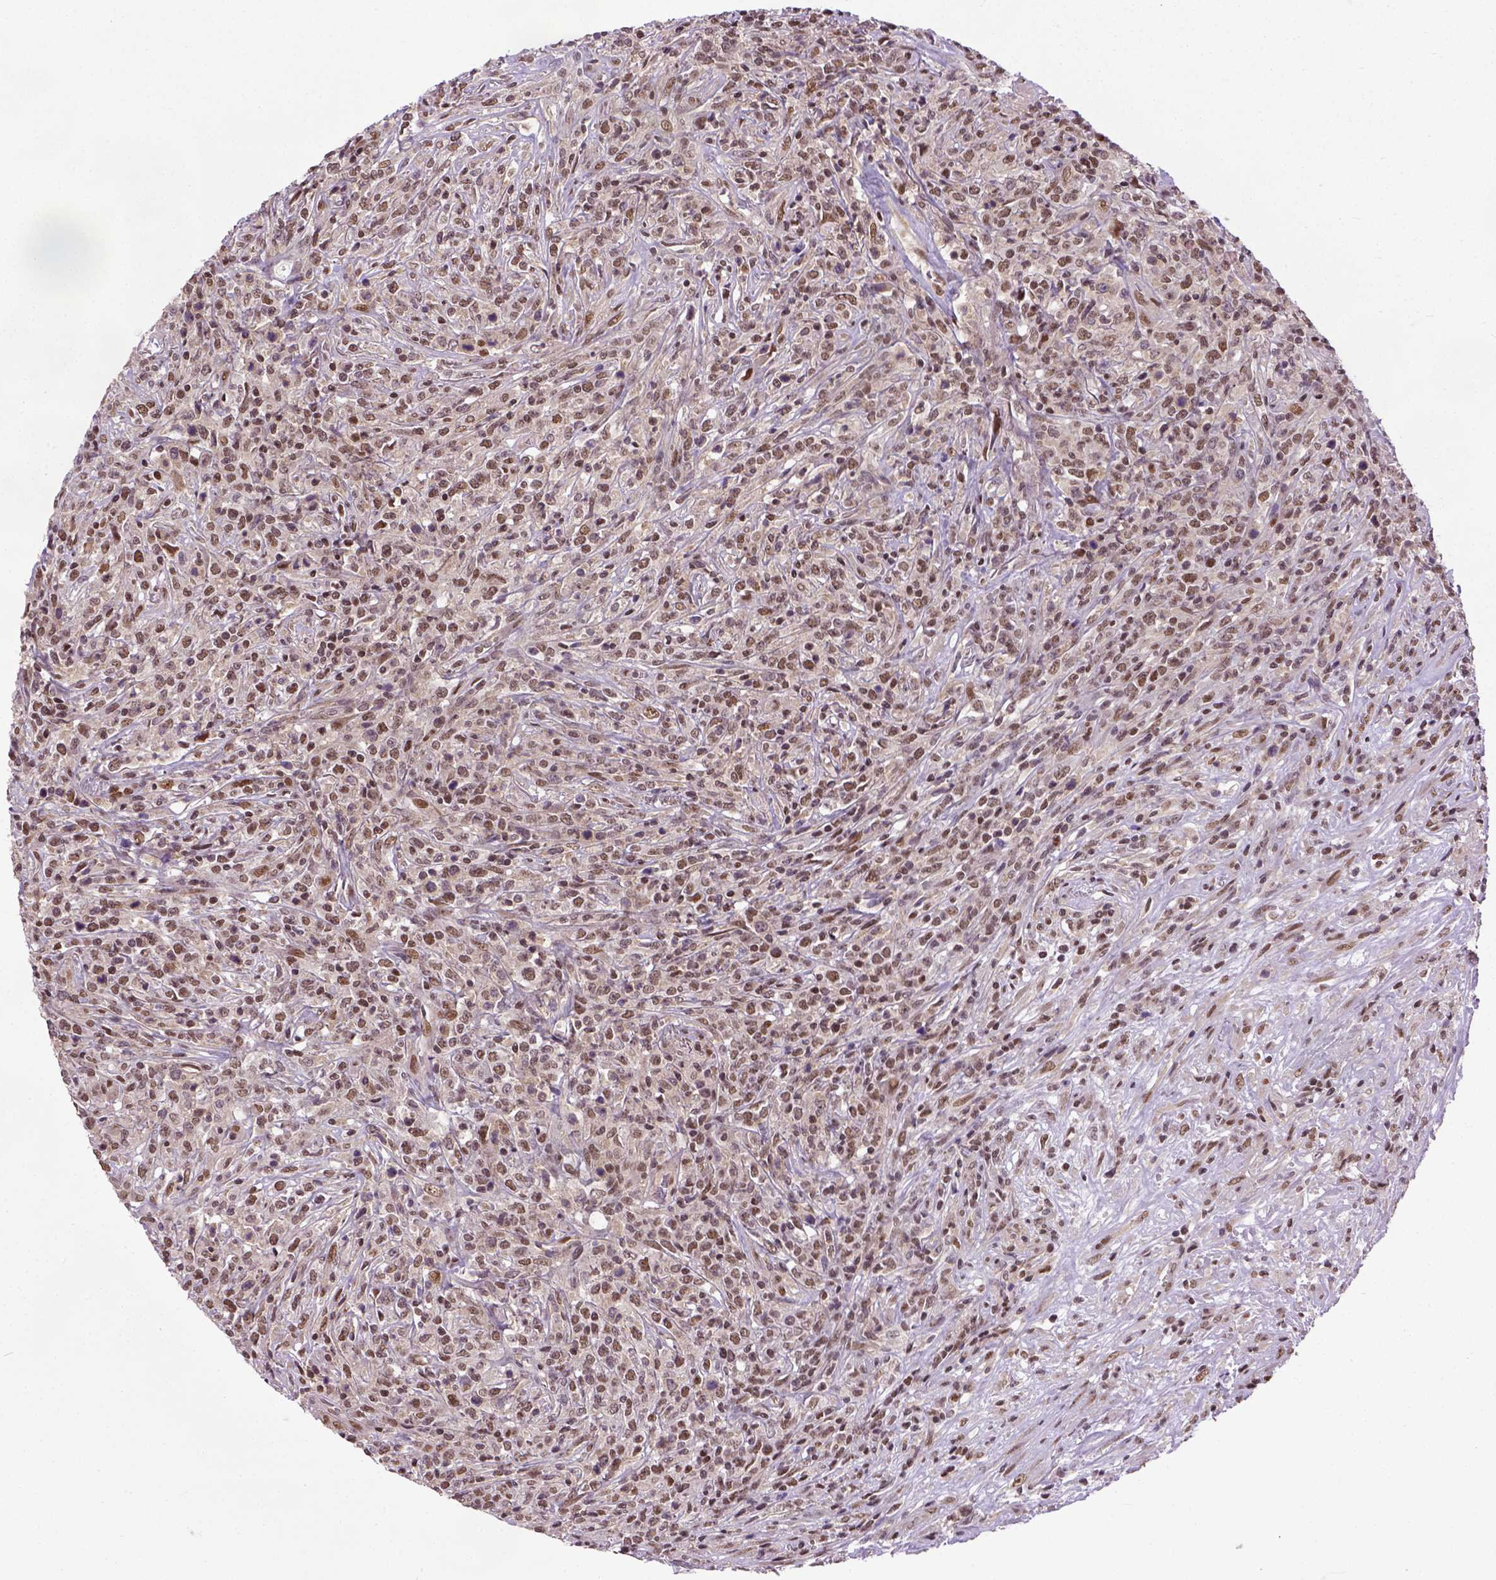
{"staining": {"intensity": "moderate", "quantity": ">75%", "location": "nuclear"}, "tissue": "lymphoma", "cell_type": "Tumor cells", "image_type": "cancer", "snomed": [{"axis": "morphology", "description": "Malignant lymphoma, non-Hodgkin's type, High grade"}, {"axis": "topography", "description": "Lung"}], "caption": "An image showing moderate nuclear expression in approximately >75% of tumor cells in high-grade malignant lymphoma, non-Hodgkin's type, as visualized by brown immunohistochemical staining.", "gene": "UBA3", "patient": {"sex": "male", "age": 79}}